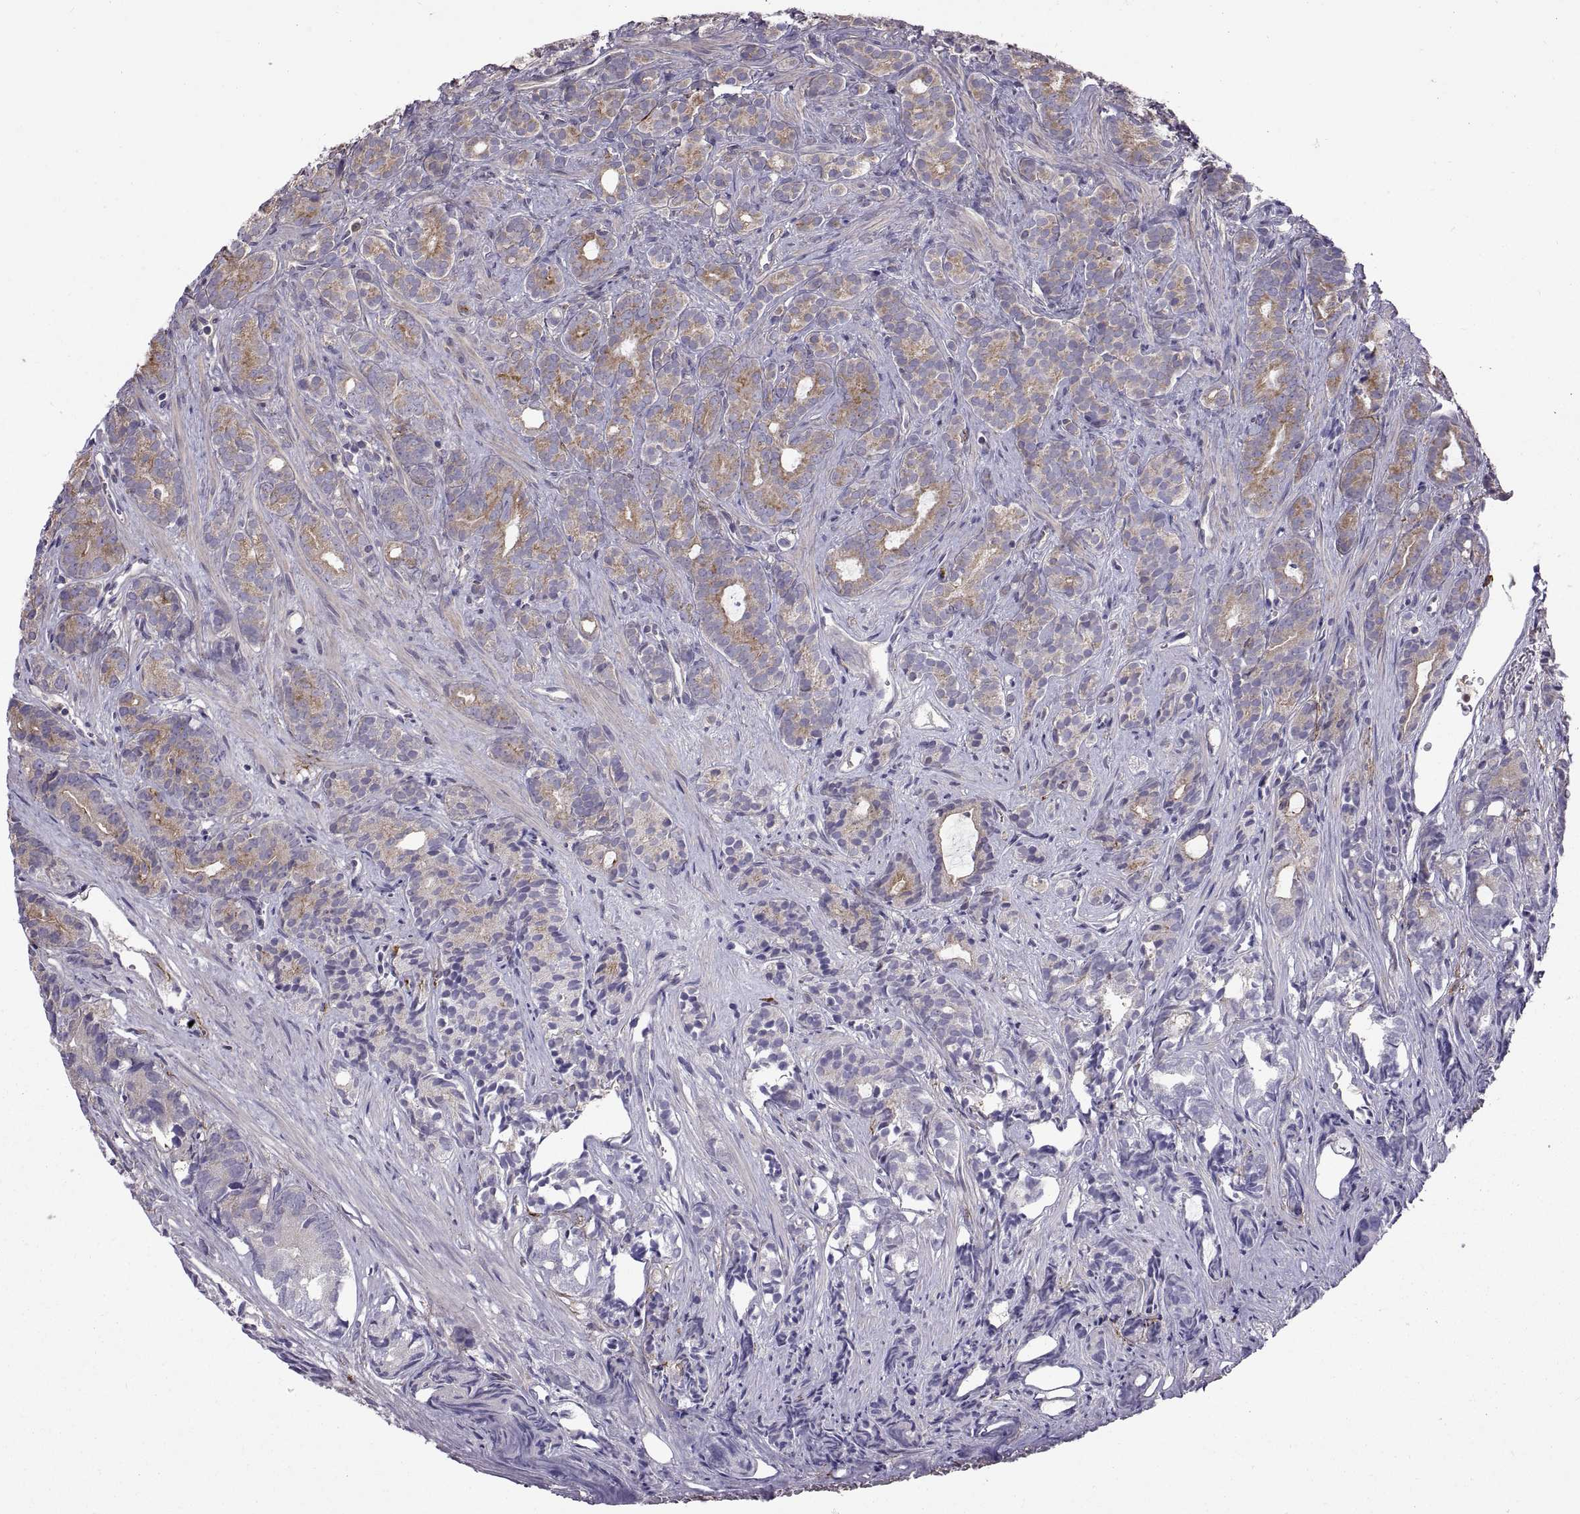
{"staining": {"intensity": "moderate", "quantity": "25%-75%", "location": "cytoplasmic/membranous"}, "tissue": "prostate cancer", "cell_type": "Tumor cells", "image_type": "cancer", "snomed": [{"axis": "morphology", "description": "Adenocarcinoma, High grade"}, {"axis": "topography", "description": "Prostate"}], "caption": "DAB immunohistochemical staining of human high-grade adenocarcinoma (prostate) exhibits moderate cytoplasmic/membranous protein expression in approximately 25%-75% of tumor cells.", "gene": "EMILIN2", "patient": {"sex": "male", "age": 84}}